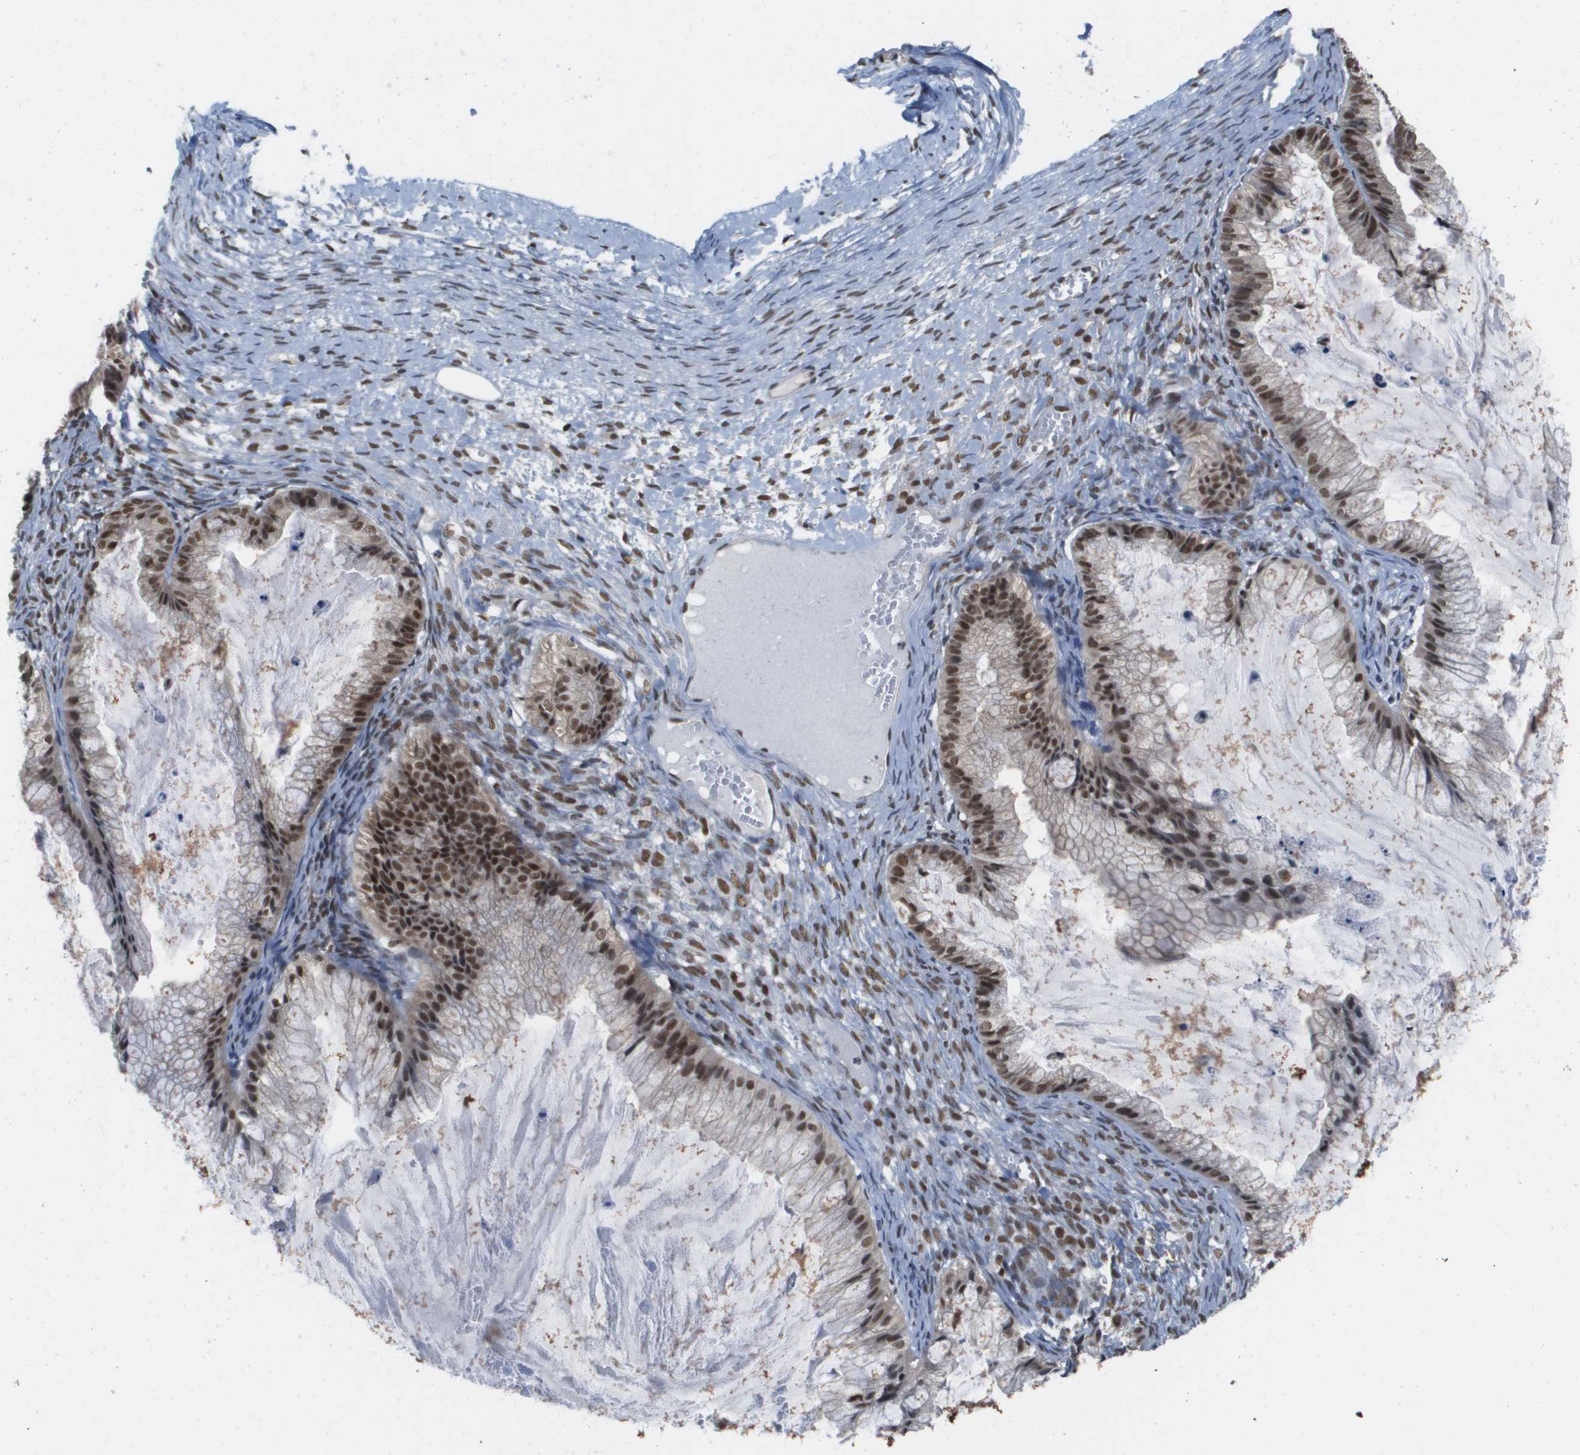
{"staining": {"intensity": "strong", "quantity": ">75%", "location": "nuclear"}, "tissue": "ovarian cancer", "cell_type": "Tumor cells", "image_type": "cancer", "snomed": [{"axis": "morphology", "description": "Cystadenocarcinoma, mucinous, NOS"}, {"axis": "topography", "description": "Ovary"}], "caption": "Brown immunohistochemical staining in human ovarian cancer shows strong nuclear staining in about >75% of tumor cells. (DAB IHC, brown staining for protein, blue staining for nuclei).", "gene": "ISY1", "patient": {"sex": "female", "age": 57}}